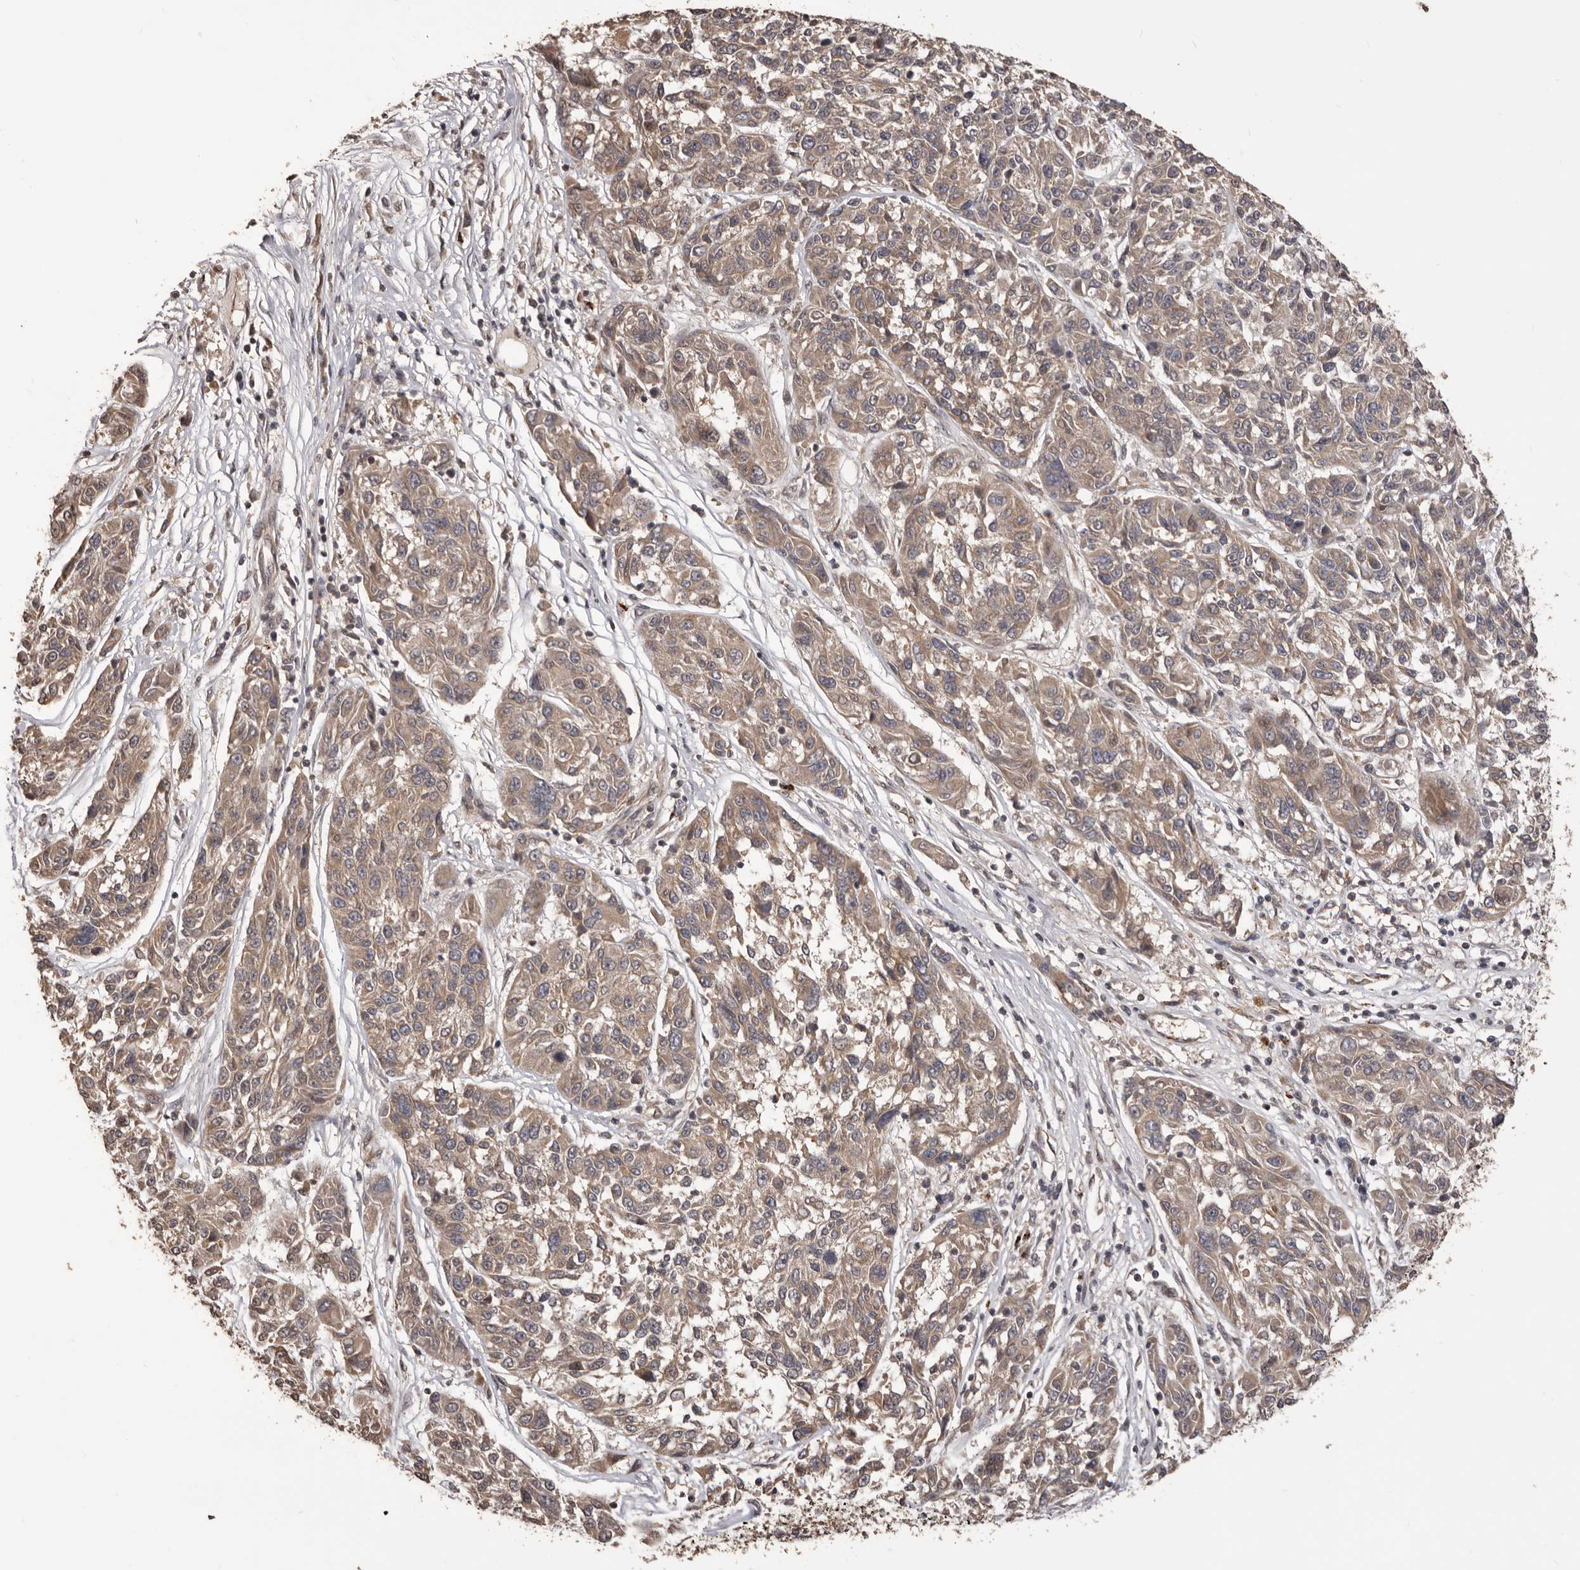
{"staining": {"intensity": "weak", "quantity": ">75%", "location": "cytoplasmic/membranous"}, "tissue": "melanoma", "cell_type": "Tumor cells", "image_type": "cancer", "snomed": [{"axis": "morphology", "description": "Malignant melanoma, NOS"}, {"axis": "topography", "description": "Skin"}], "caption": "IHC staining of malignant melanoma, which exhibits low levels of weak cytoplasmic/membranous expression in approximately >75% of tumor cells indicating weak cytoplasmic/membranous protein staining. The staining was performed using DAB (brown) for protein detection and nuclei were counterstained in hematoxylin (blue).", "gene": "QRSL1", "patient": {"sex": "male", "age": 53}}